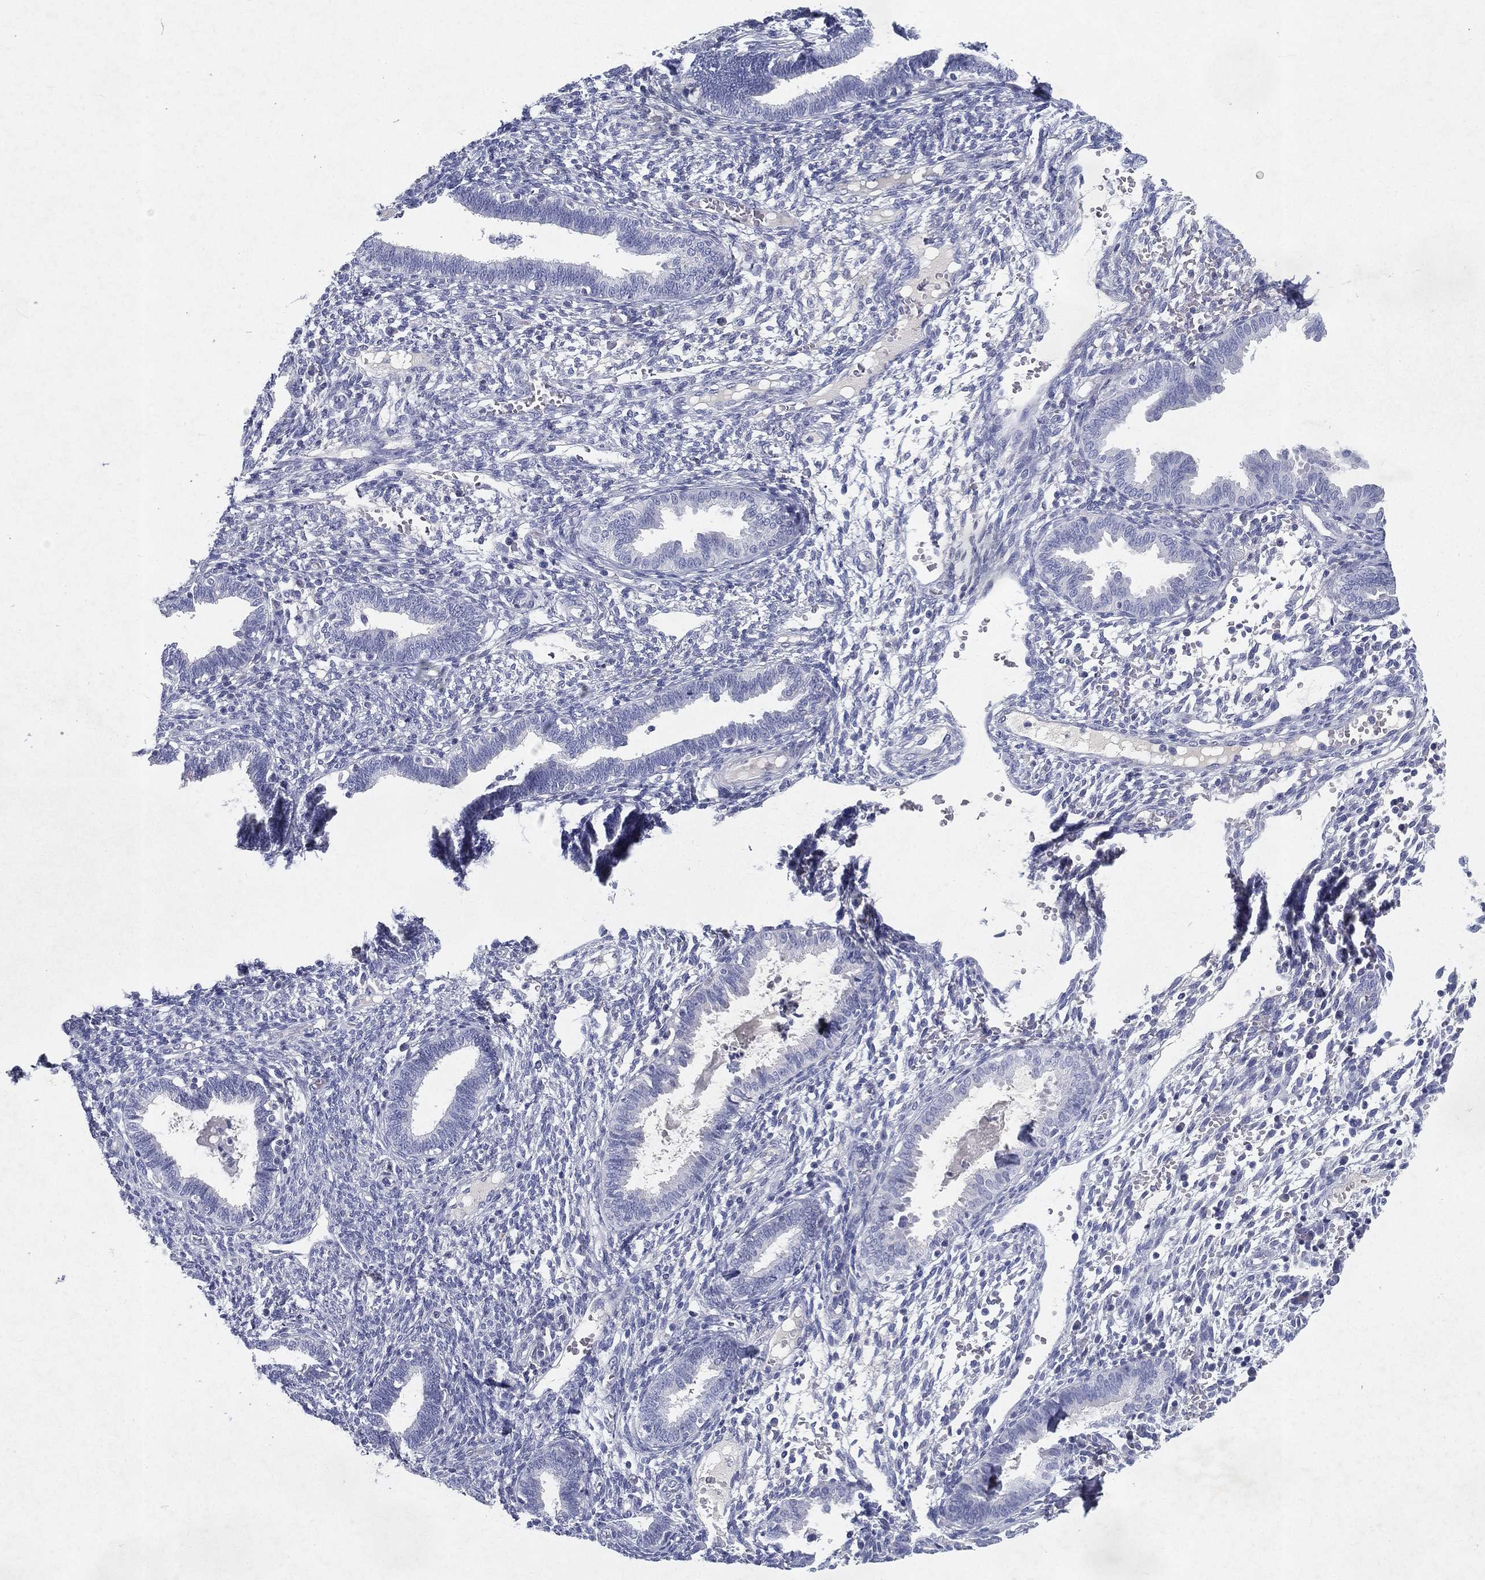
{"staining": {"intensity": "negative", "quantity": "none", "location": "none"}, "tissue": "endometrium", "cell_type": "Cells in endometrial stroma", "image_type": "normal", "snomed": [{"axis": "morphology", "description": "Normal tissue, NOS"}, {"axis": "topography", "description": "Endometrium"}], "caption": "Cells in endometrial stroma are negative for protein expression in unremarkable human endometrium. (IHC, brightfield microscopy, high magnification).", "gene": "RGS13", "patient": {"sex": "female", "age": 42}}